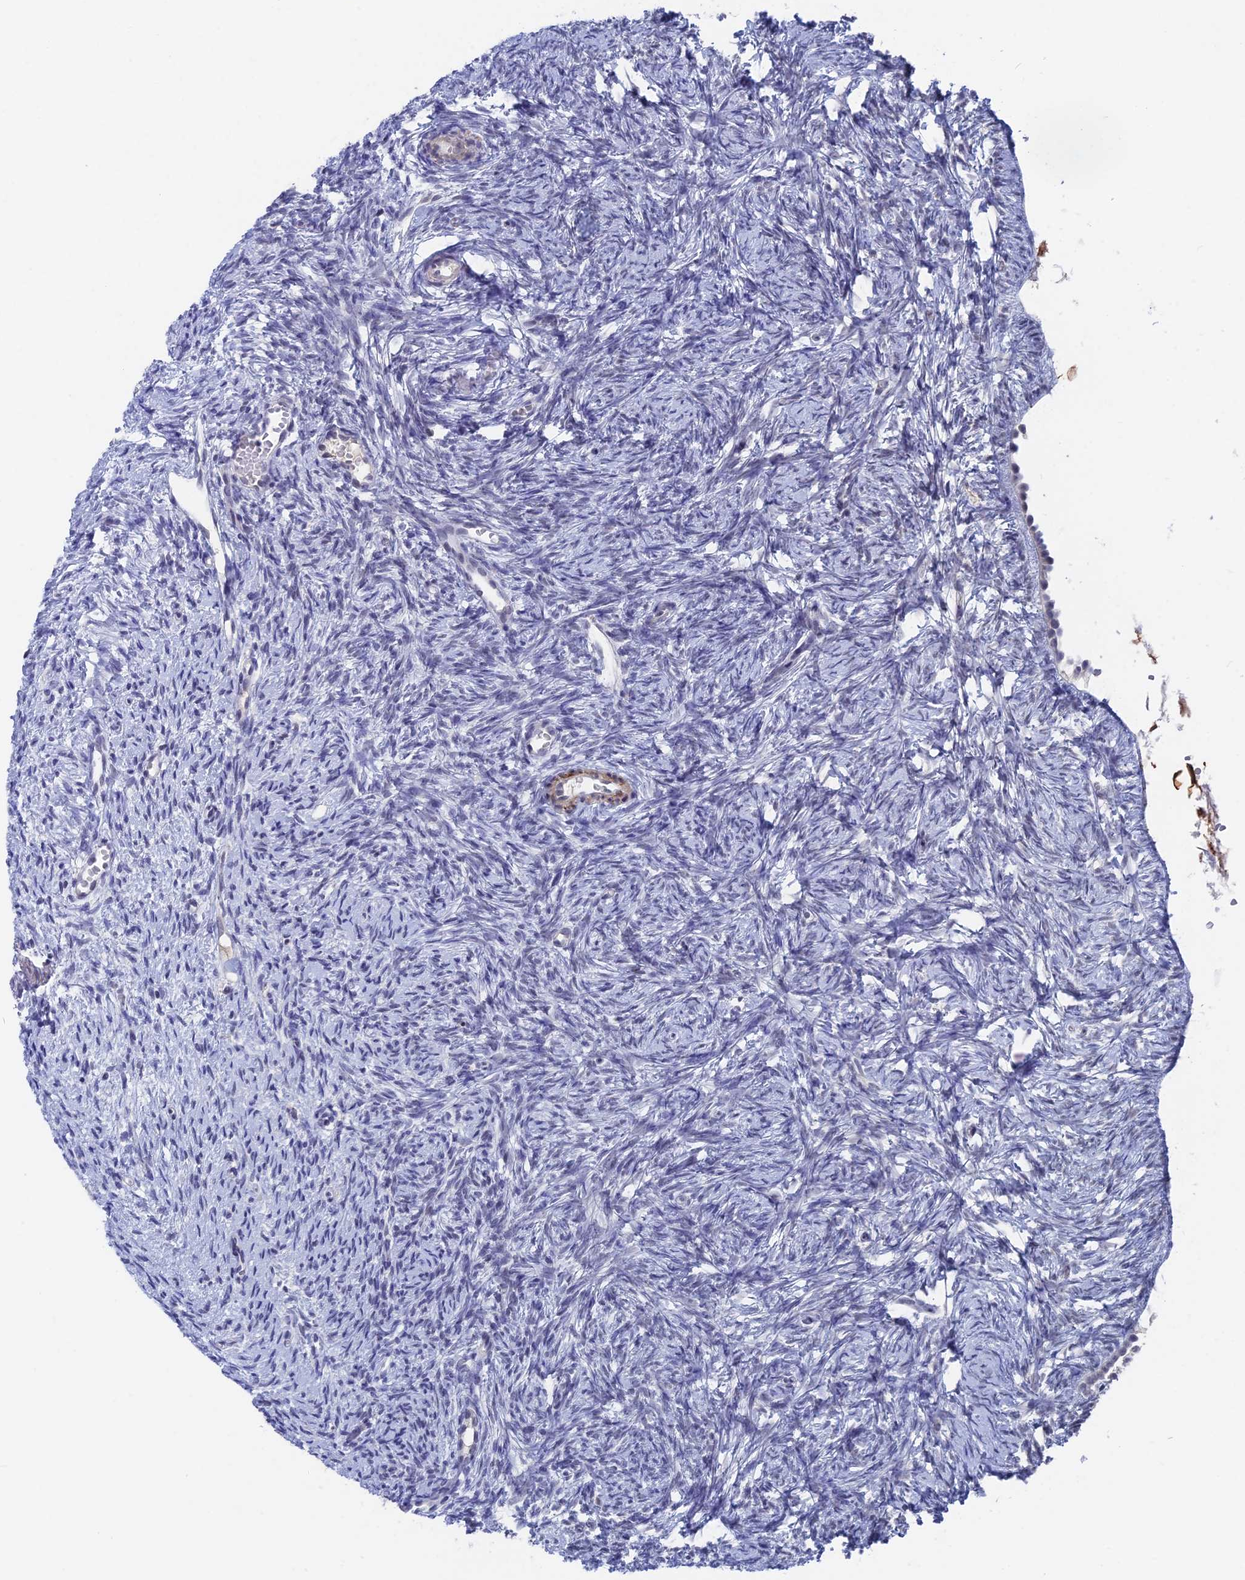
{"staining": {"intensity": "negative", "quantity": "none", "location": "none"}, "tissue": "ovary", "cell_type": "Ovarian stroma cells", "image_type": "normal", "snomed": [{"axis": "morphology", "description": "Normal tissue, NOS"}, {"axis": "topography", "description": "Ovary"}], "caption": "DAB (3,3'-diaminobenzidine) immunohistochemical staining of benign ovary reveals no significant staining in ovarian stroma cells. The staining is performed using DAB brown chromogen with nuclei counter-stained in using hematoxylin.", "gene": "BRD2", "patient": {"sex": "female", "age": 51}}